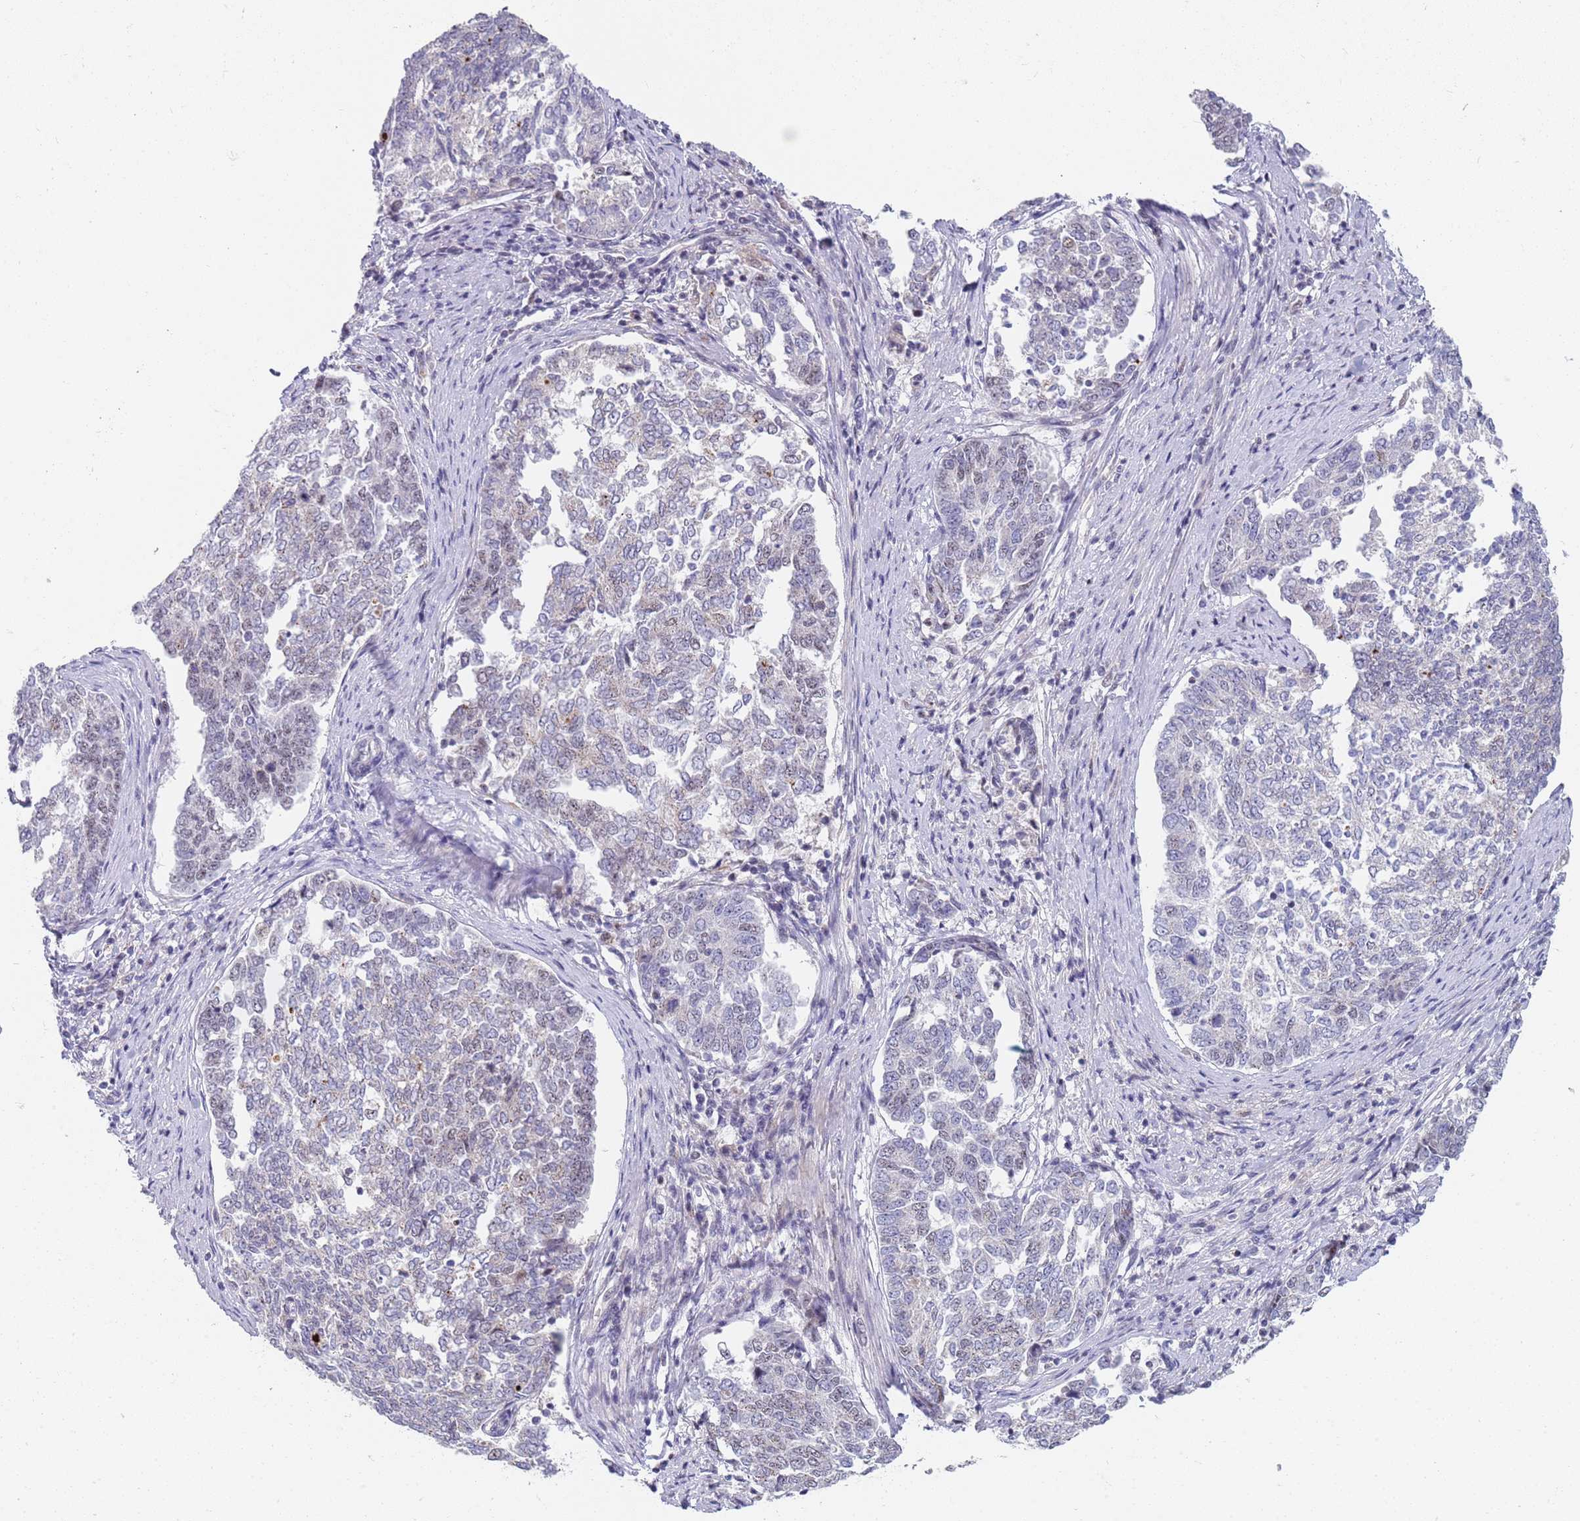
{"staining": {"intensity": "negative", "quantity": "none", "location": "none"}, "tissue": "endometrial cancer", "cell_type": "Tumor cells", "image_type": "cancer", "snomed": [{"axis": "morphology", "description": "Adenocarcinoma, NOS"}, {"axis": "topography", "description": "Endometrium"}], "caption": "Protein analysis of endometrial adenocarcinoma reveals no significant staining in tumor cells.", "gene": "PLCL2", "patient": {"sex": "female", "age": 80}}